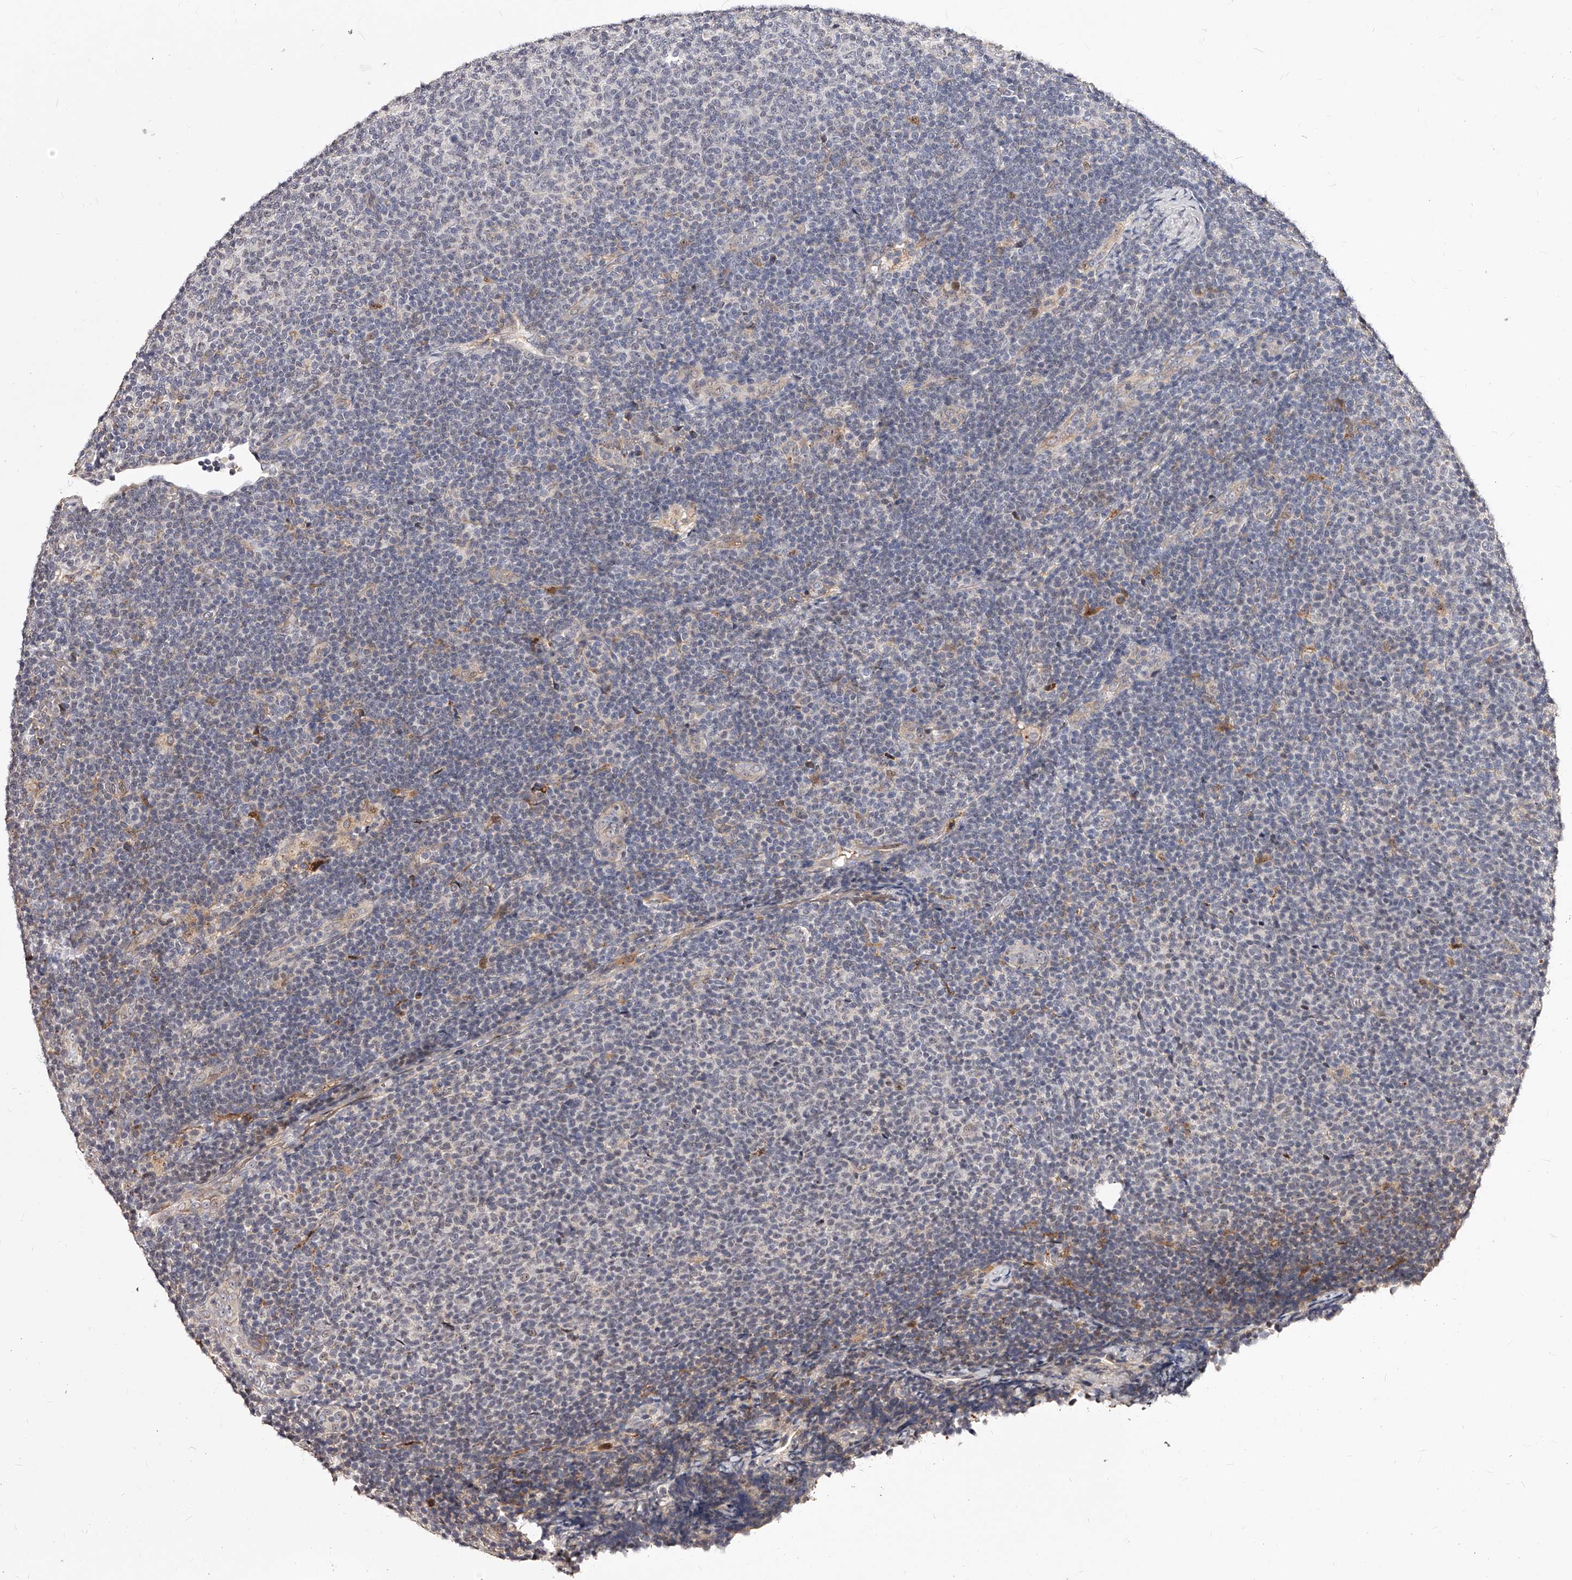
{"staining": {"intensity": "negative", "quantity": "none", "location": "none"}, "tissue": "lymphoma", "cell_type": "Tumor cells", "image_type": "cancer", "snomed": [{"axis": "morphology", "description": "Malignant lymphoma, non-Hodgkin's type, Low grade"}, {"axis": "topography", "description": "Lymph node"}], "caption": "DAB (3,3'-diaminobenzidine) immunohistochemical staining of human lymphoma demonstrates no significant expression in tumor cells.", "gene": "ZNF502", "patient": {"sex": "male", "age": 66}}